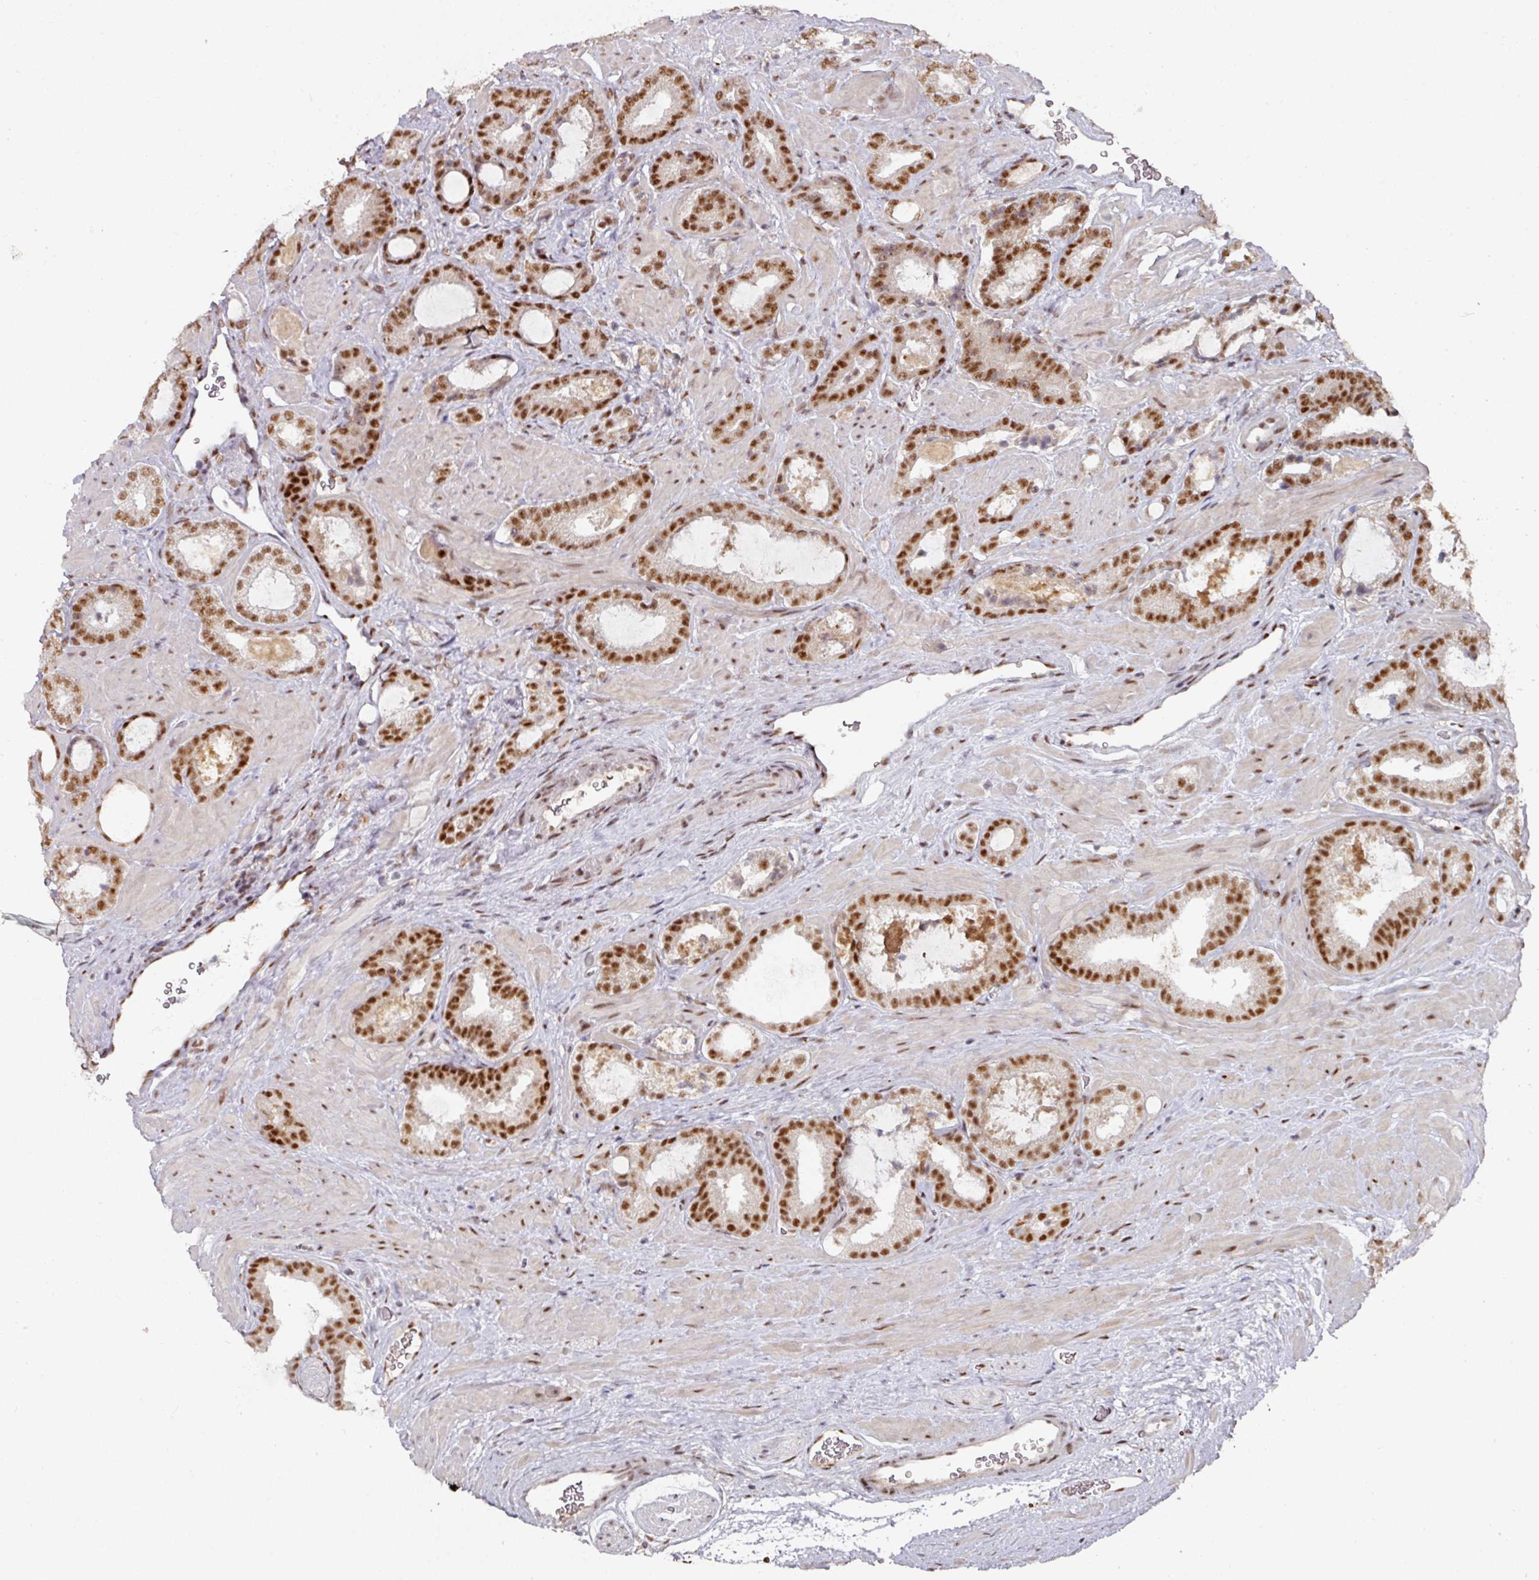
{"staining": {"intensity": "strong", "quantity": ">75%", "location": "nuclear"}, "tissue": "prostate cancer", "cell_type": "Tumor cells", "image_type": "cancer", "snomed": [{"axis": "morphology", "description": "Adenocarcinoma, Low grade"}, {"axis": "topography", "description": "Prostate"}], "caption": "Prostate cancer stained with a protein marker reveals strong staining in tumor cells.", "gene": "MEPCE", "patient": {"sex": "male", "age": 62}}